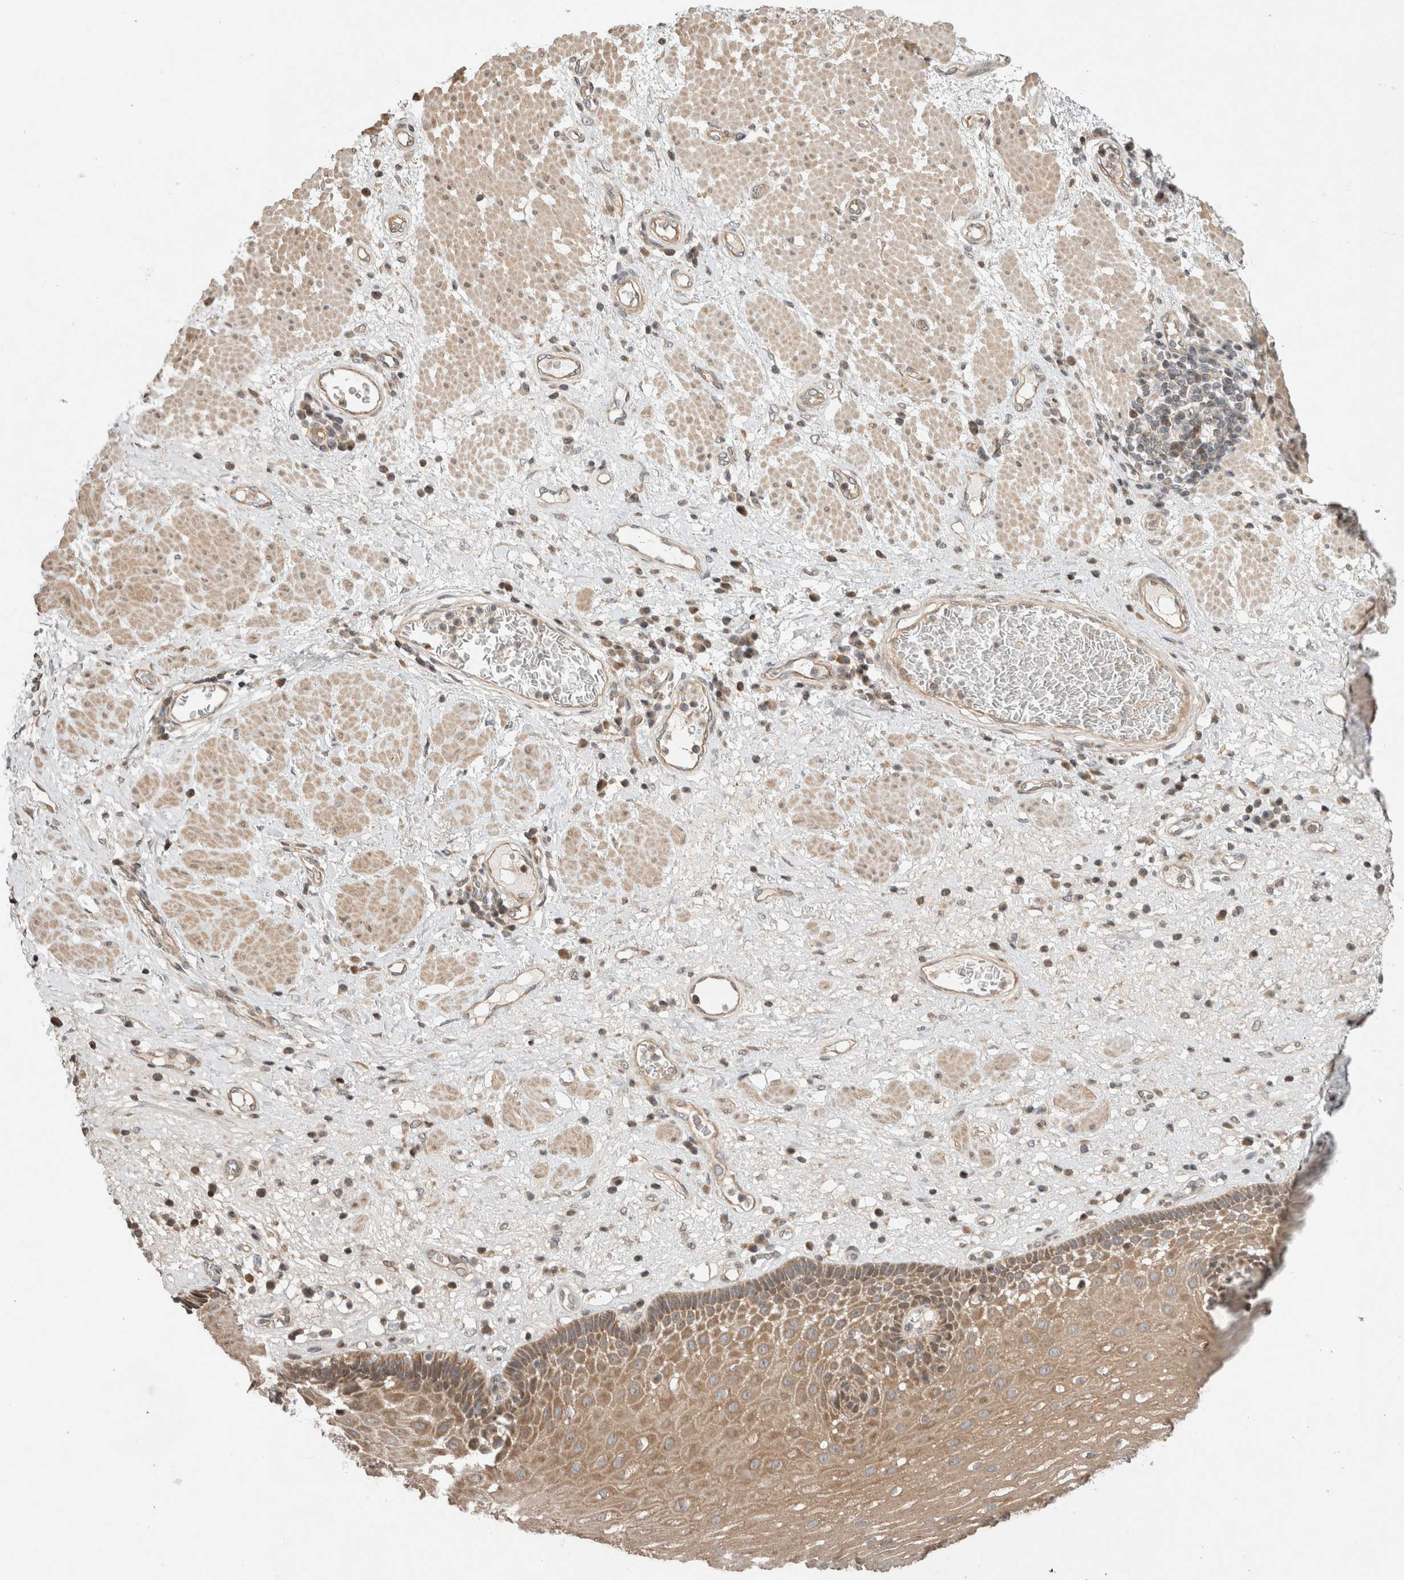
{"staining": {"intensity": "moderate", "quantity": ">75%", "location": "cytoplasmic/membranous"}, "tissue": "esophagus", "cell_type": "Squamous epithelial cells", "image_type": "normal", "snomed": [{"axis": "morphology", "description": "Normal tissue, NOS"}, {"axis": "morphology", "description": "Adenocarcinoma, NOS"}, {"axis": "topography", "description": "Esophagus"}], "caption": "The histopathology image shows a brown stain indicating the presence of a protein in the cytoplasmic/membranous of squamous epithelial cells in esophagus.", "gene": "EIF2AK1", "patient": {"sex": "male", "age": 62}}